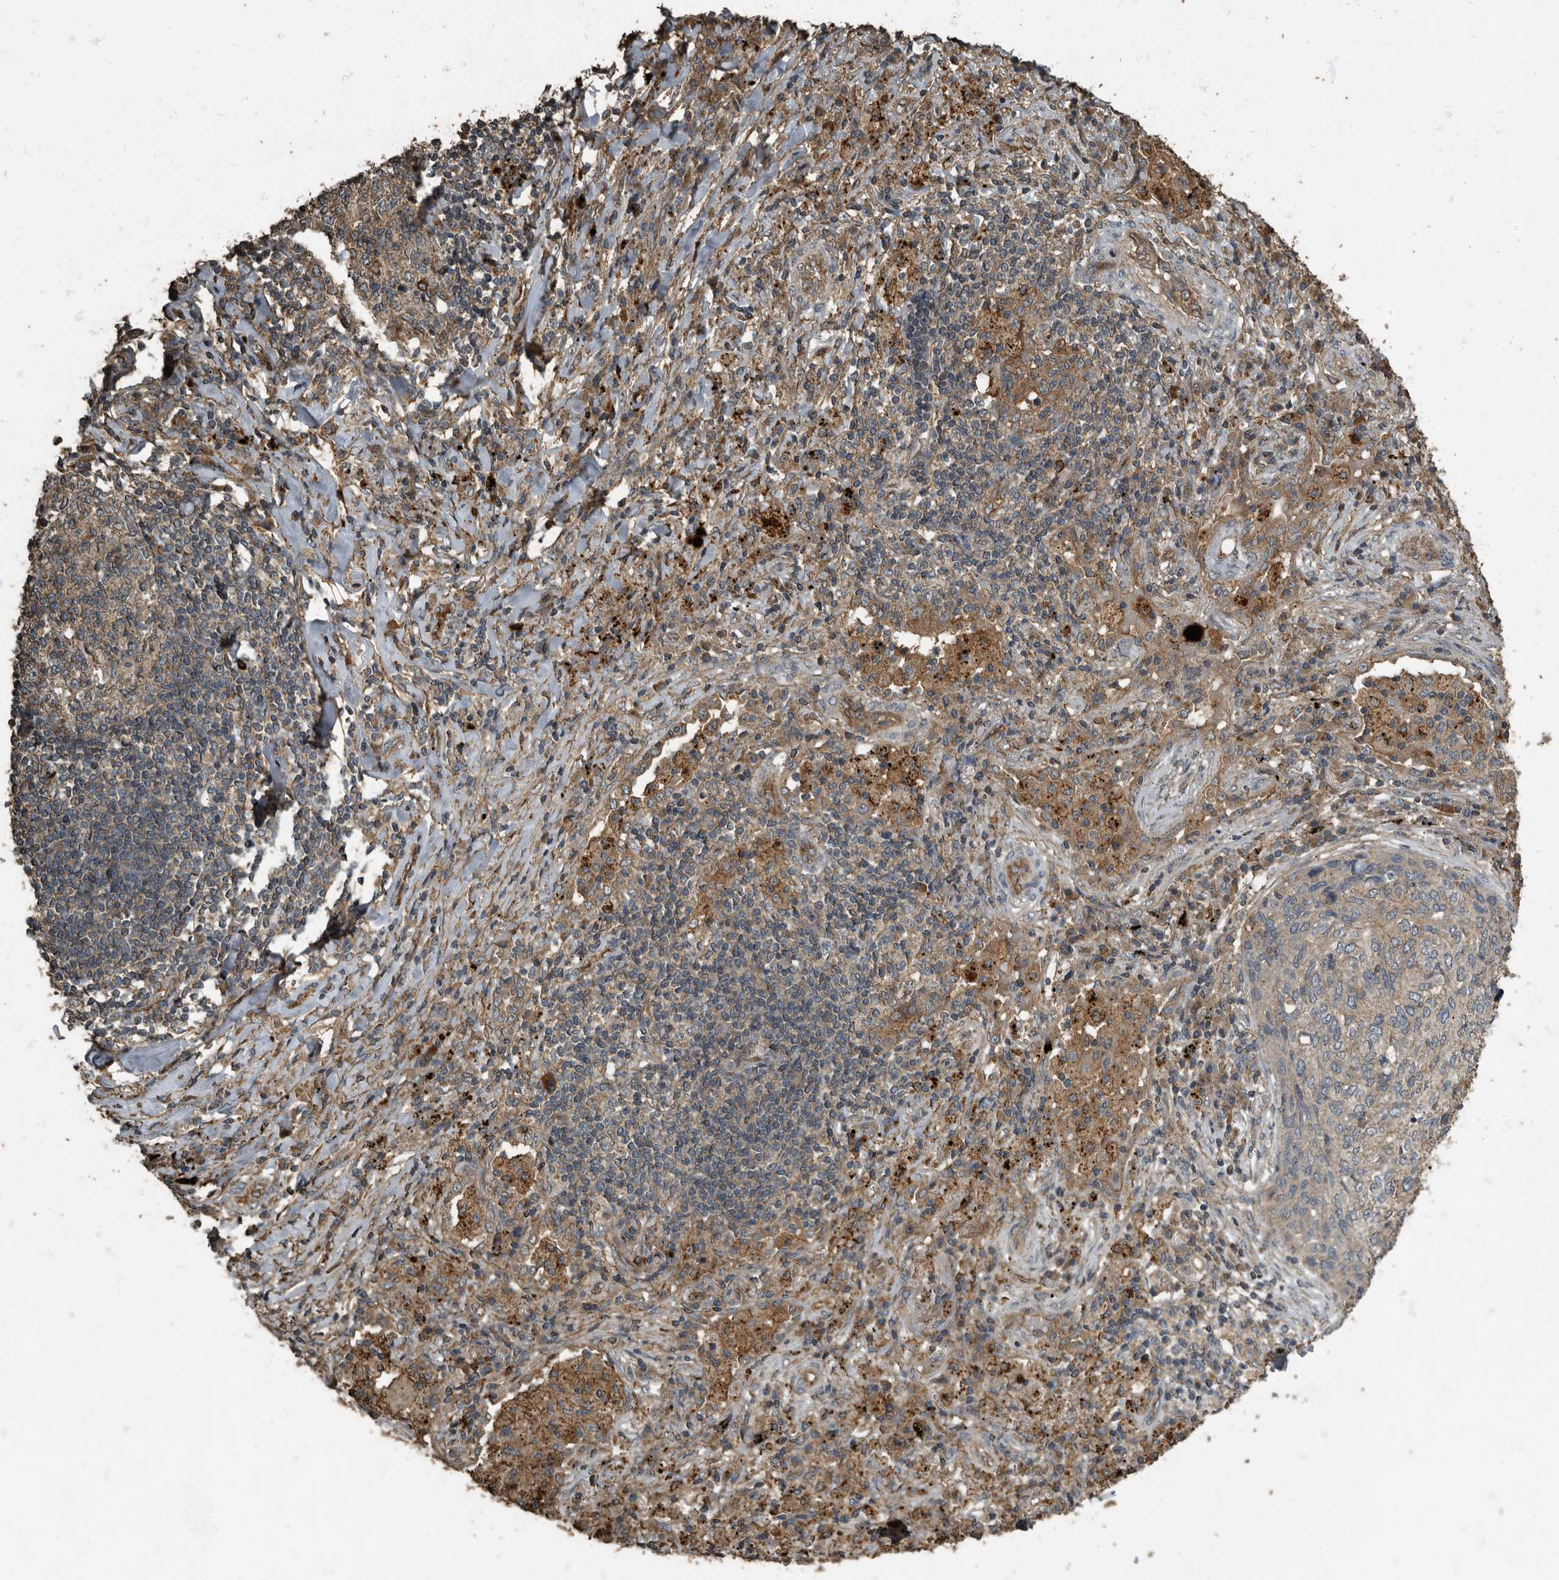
{"staining": {"intensity": "weak", "quantity": "<25%", "location": "cytoplasmic/membranous"}, "tissue": "lung cancer", "cell_type": "Tumor cells", "image_type": "cancer", "snomed": [{"axis": "morphology", "description": "Squamous cell carcinoma, NOS"}, {"axis": "topography", "description": "Lung"}], "caption": "Immunohistochemistry micrograph of neoplastic tissue: squamous cell carcinoma (lung) stained with DAB exhibits no significant protein expression in tumor cells. (Stains: DAB immunohistochemistry (IHC) with hematoxylin counter stain, Microscopy: brightfield microscopy at high magnification).", "gene": "IL15RA", "patient": {"sex": "female", "age": 63}}